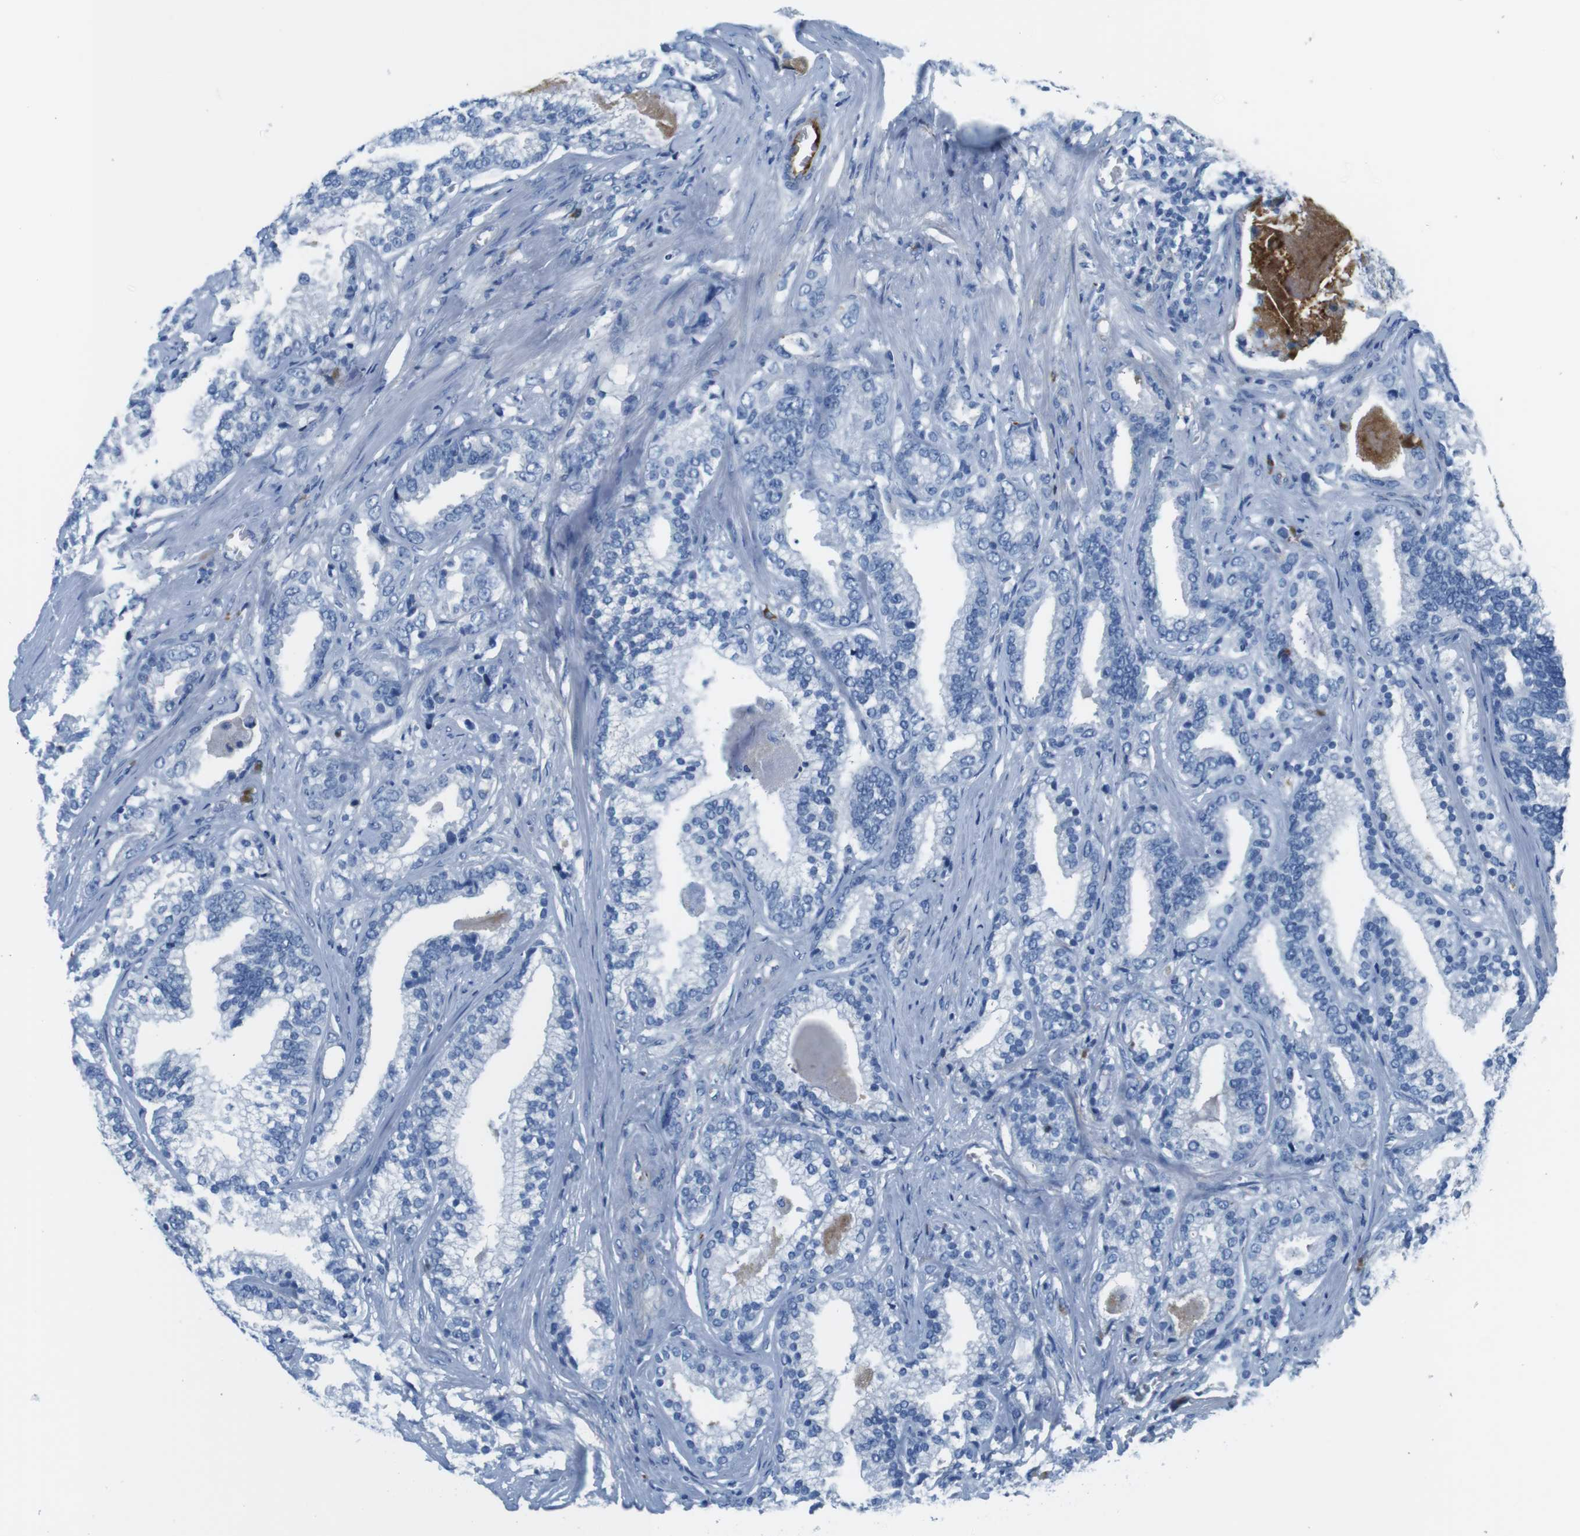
{"staining": {"intensity": "negative", "quantity": "none", "location": "none"}, "tissue": "prostate cancer", "cell_type": "Tumor cells", "image_type": "cancer", "snomed": [{"axis": "morphology", "description": "Adenocarcinoma, Low grade"}, {"axis": "topography", "description": "Prostate"}], "caption": "Immunohistochemical staining of human prostate cancer exhibits no significant staining in tumor cells.", "gene": "IGKC", "patient": {"sex": "male", "age": 59}}